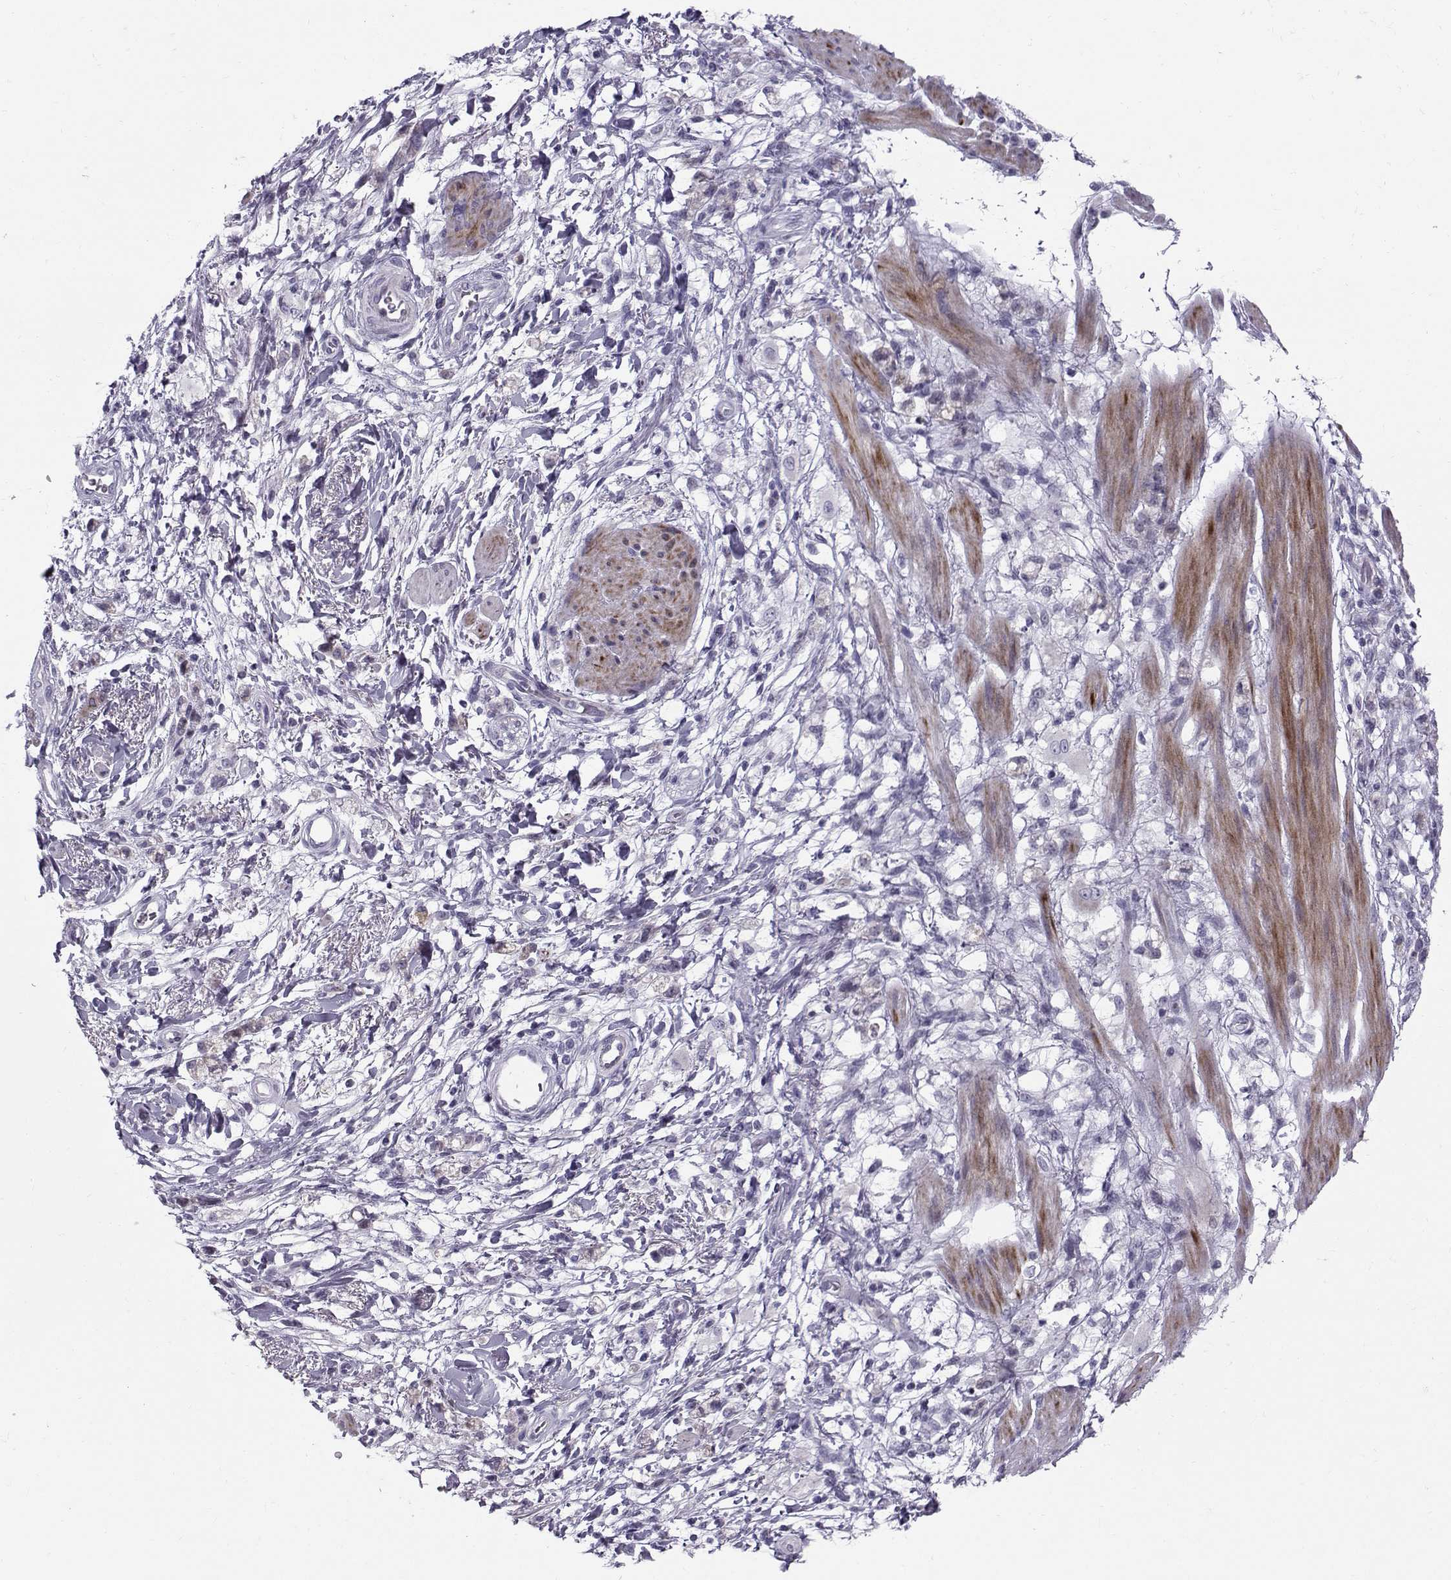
{"staining": {"intensity": "negative", "quantity": "none", "location": "none"}, "tissue": "stomach cancer", "cell_type": "Tumor cells", "image_type": "cancer", "snomed": [{"axis": "morphology", "description": "Adenocarcinoma, NOS"}, {"axis": "topography", "description": "Stomach"}], "caption": "This micrograph is of adenocarcinoma (stomach) stained with IHC to label a protein in brown with the nuclei are counter-stained blue. There is no staining in tumor cells.", "gene": "DMRT3", "patient": {"sex": "female", "age": 60}}